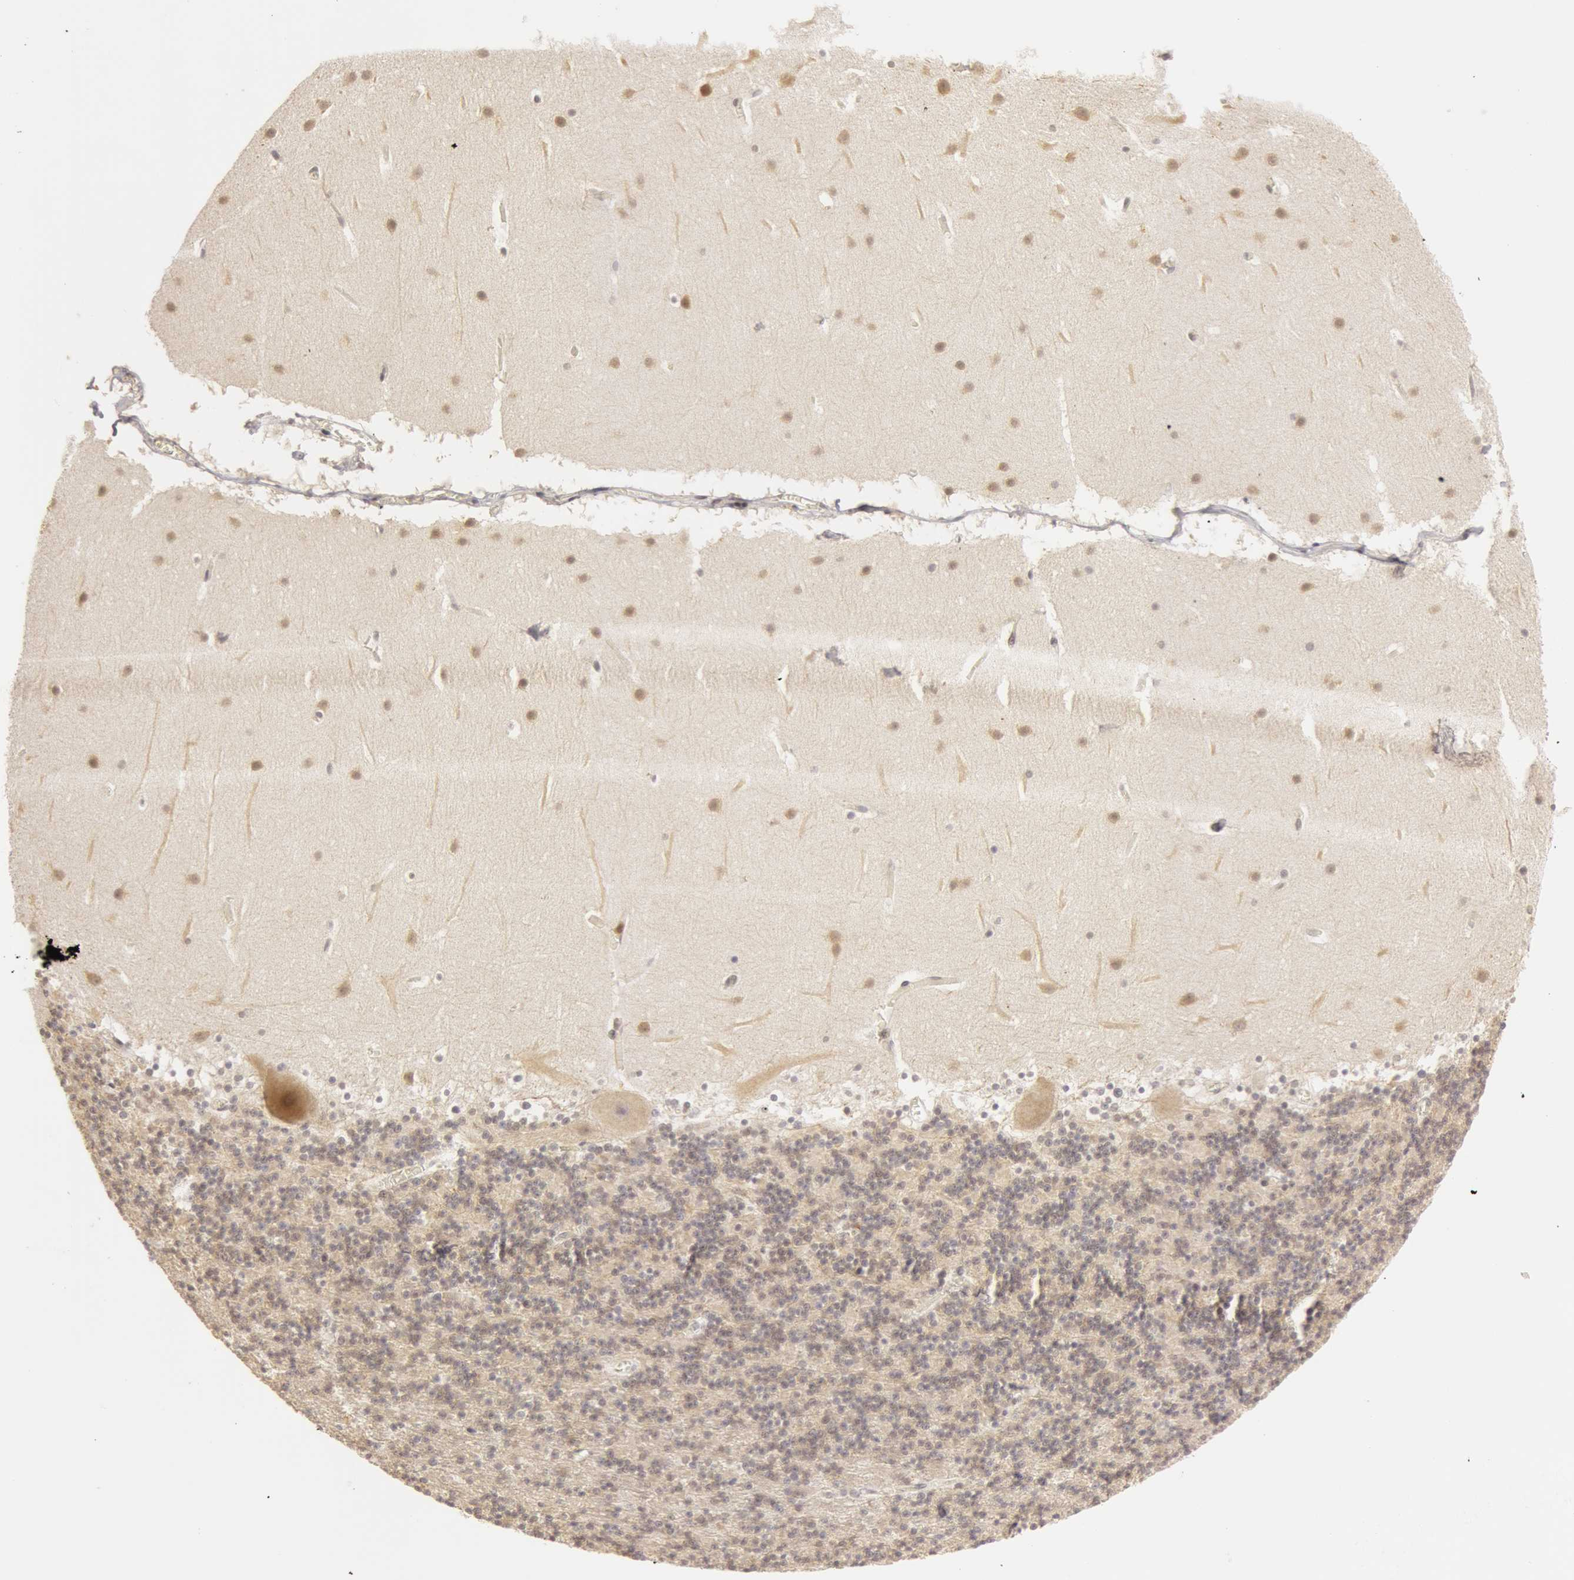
{"staining": {"intensity": "weak", "quantity": ">75%", "location": "cytoplasmic/membranous"}, "tissue": "cerebellum", "cell_type": "Cells in granular layer", "image_type": "normal", "snomed": [{"axis": "morphology", "description": "Normal tissue, NOS"}, {"axis": "topography", "description": "Cerebellum"}], "caption": "Immunohistochemical staining of benign human cerebellum reveals weak cytoplasmic/membranous protein positivity in approximately >75% of cells in granular layer.", "gene": "OASL", "patient": {"sex": "male", "age": 45}}